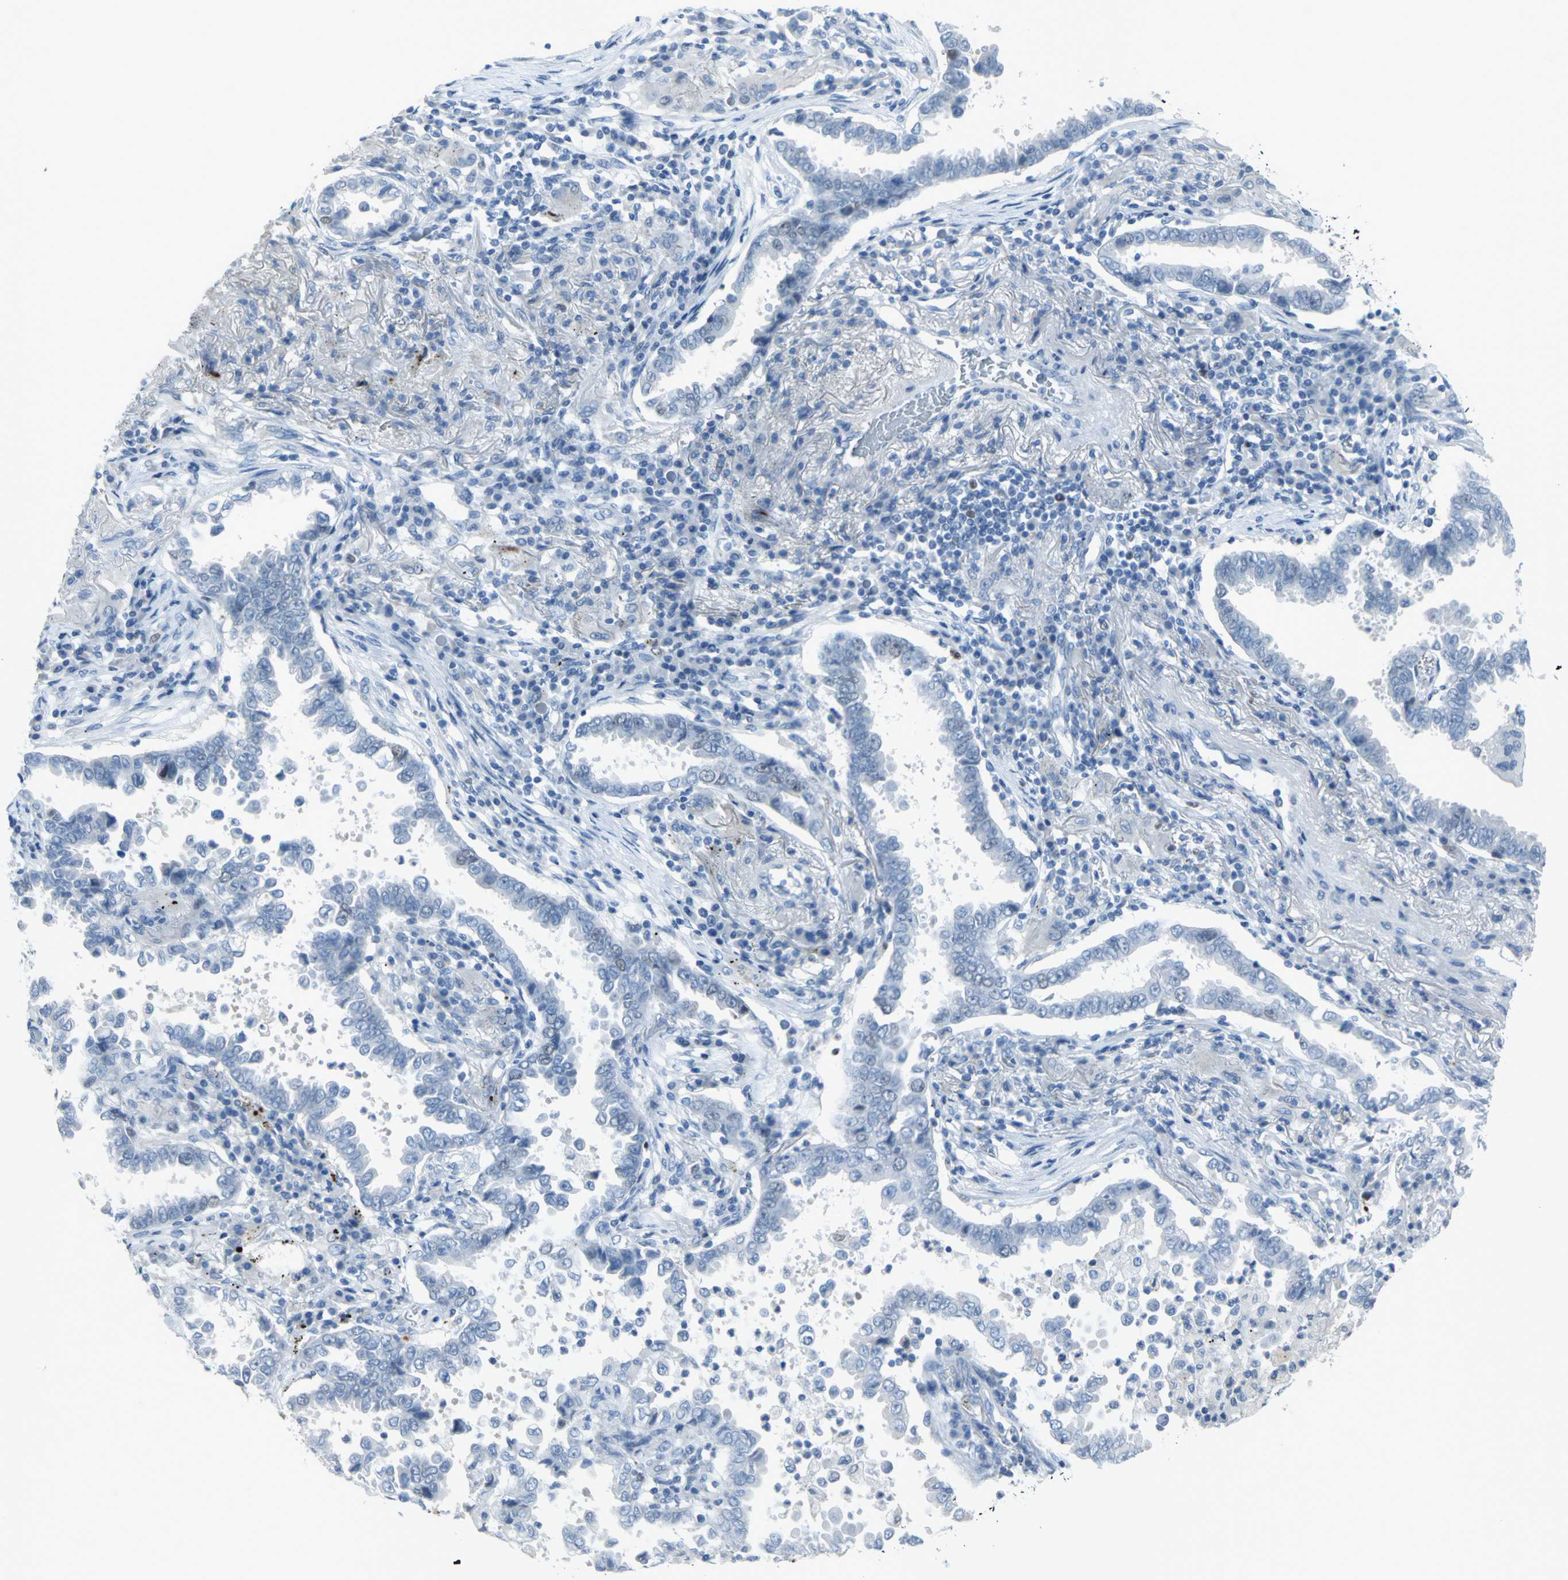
{"staining": {"intensity": "weak", "quantity": "<25%", "location": "nuclear"}, "tissue": "lung cancer", "cell_type": "Tumor cells", "image_type": "cancer", "snomed": [{"axis": "morphology", "description": "Normal tissue, NOS"}, {"axis": "morphology", "description": "Inflammation, NOS"}, {"axis": "morphology", "description": "Adenocarcinoma, NOS"}, {"axis": "topography", "description": "Lung"}], "caption": "Lung cancer (adenocarcinoma) stained for a protein using immunohistochemistry (IHC) displays no expression tumor cells.", "gene": "MCM3", "patient": {"sex": "female", "age": 64}}